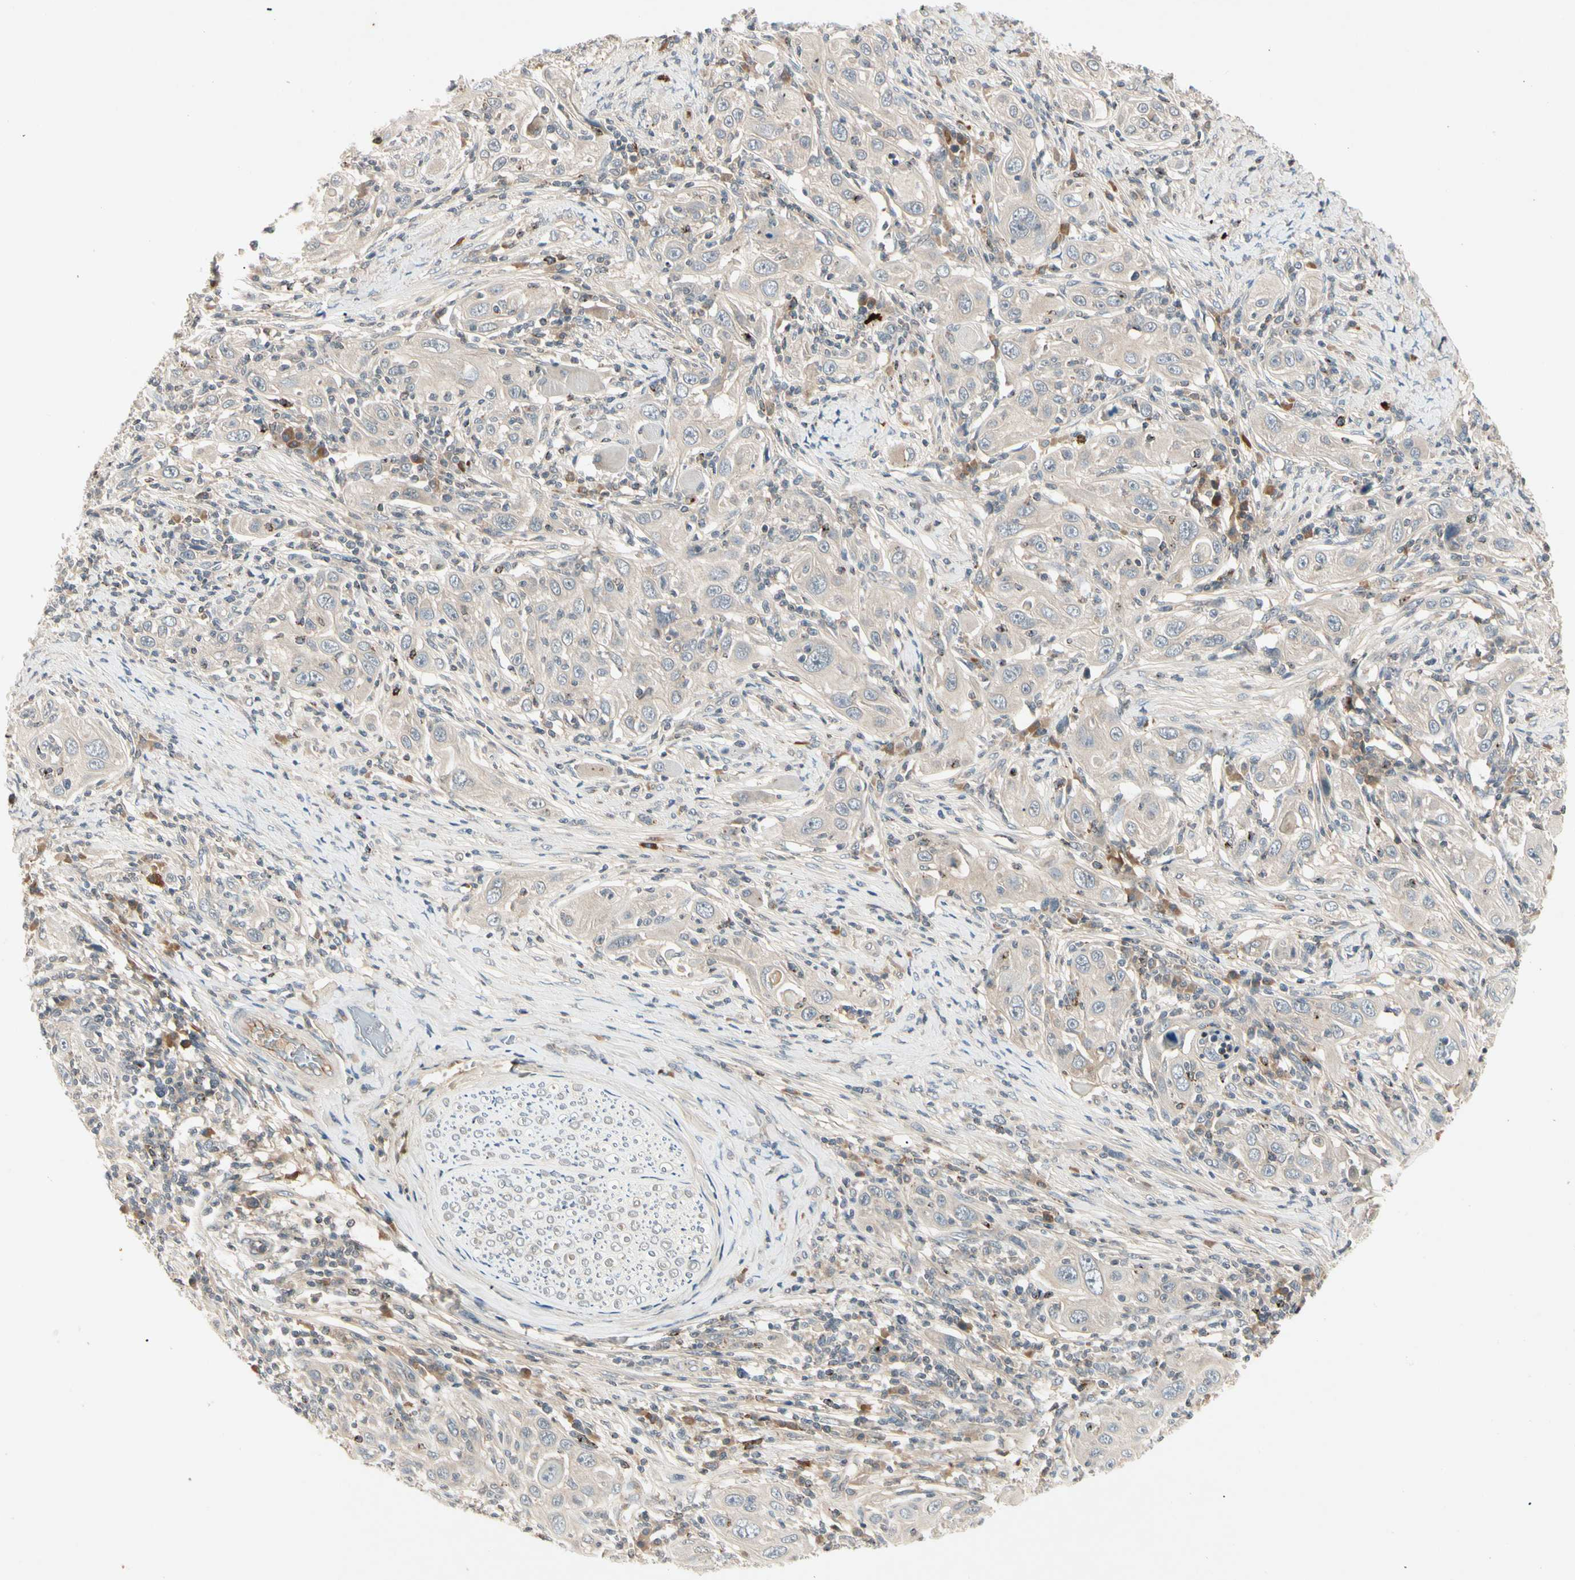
{"staining": {"intensity": "weak", "quantity": ">75%", "location": "cytoplasmic/membranous"}, "tissue": "skin cancer", "cell_type": "Tumor cells", "image_type": "cancer", "snomed": [{"axis": "morphology", "description": "Squamous cell carcinoma, NOS"}, {"axis": "topography", "description": "Skin"}], "caption": "There is low levels of weak cytoplasmic/membranous expression in tumor cells of skin squamous cell carcinoma, as demonstrated by immunohistochemical staining (brown color).", "gene": "CCL4", "patient": {"sex": "female", "age": 88}}